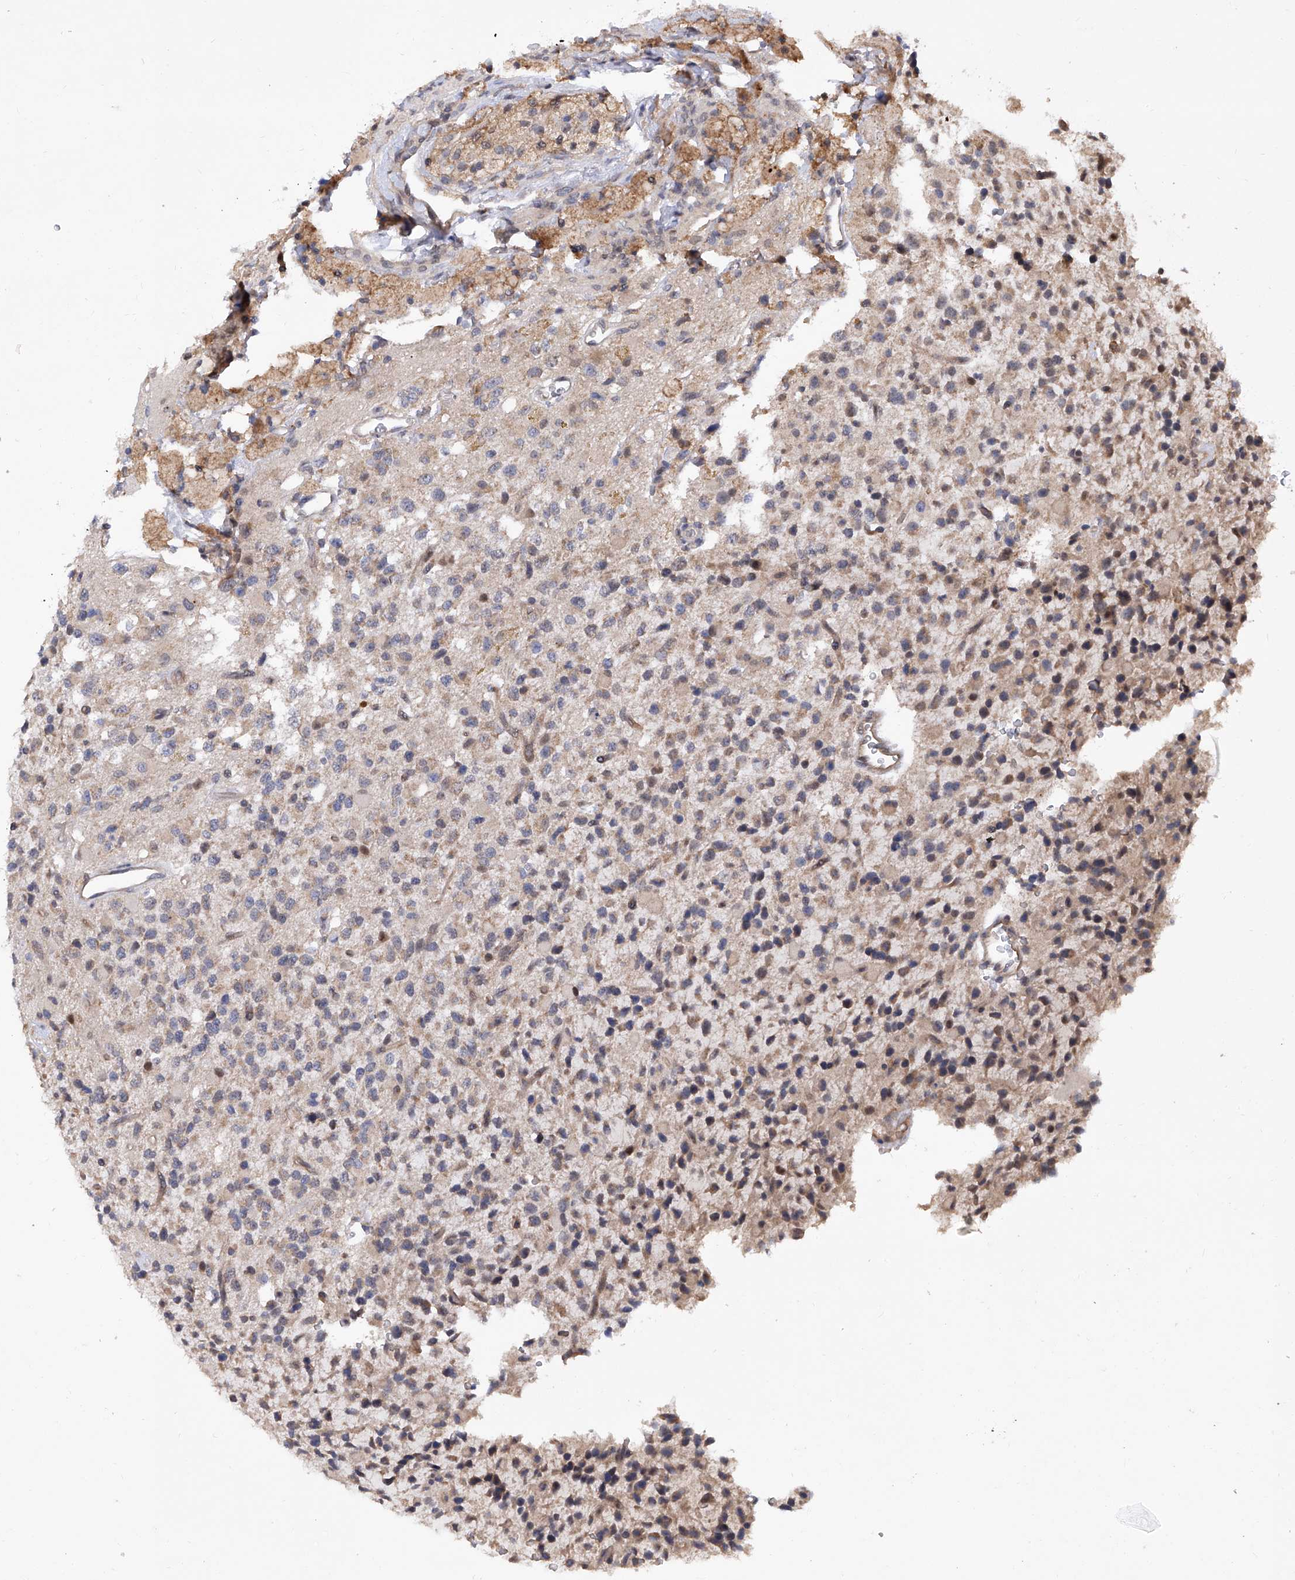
{"staining": {"intensity": "weak", "quantity": "25%-75%", "location": "cytoplasmic/membranous"}, "tissue": "glioma", "cell_type": "Tumor cells", "image_type": "cancer", "snomed": [{"axis": "morphology", "description": "Glioma, malignant, High grade"}, {"axis": "topography", "description": "Brain"}], "caption": "Malignant glioma (high-grade) stained for a protein demonstrates weak cytoplasmic/membranous positivity in tumor cells.", "gene": "USP45", "patient": {"sex": "male", "age": 34}}